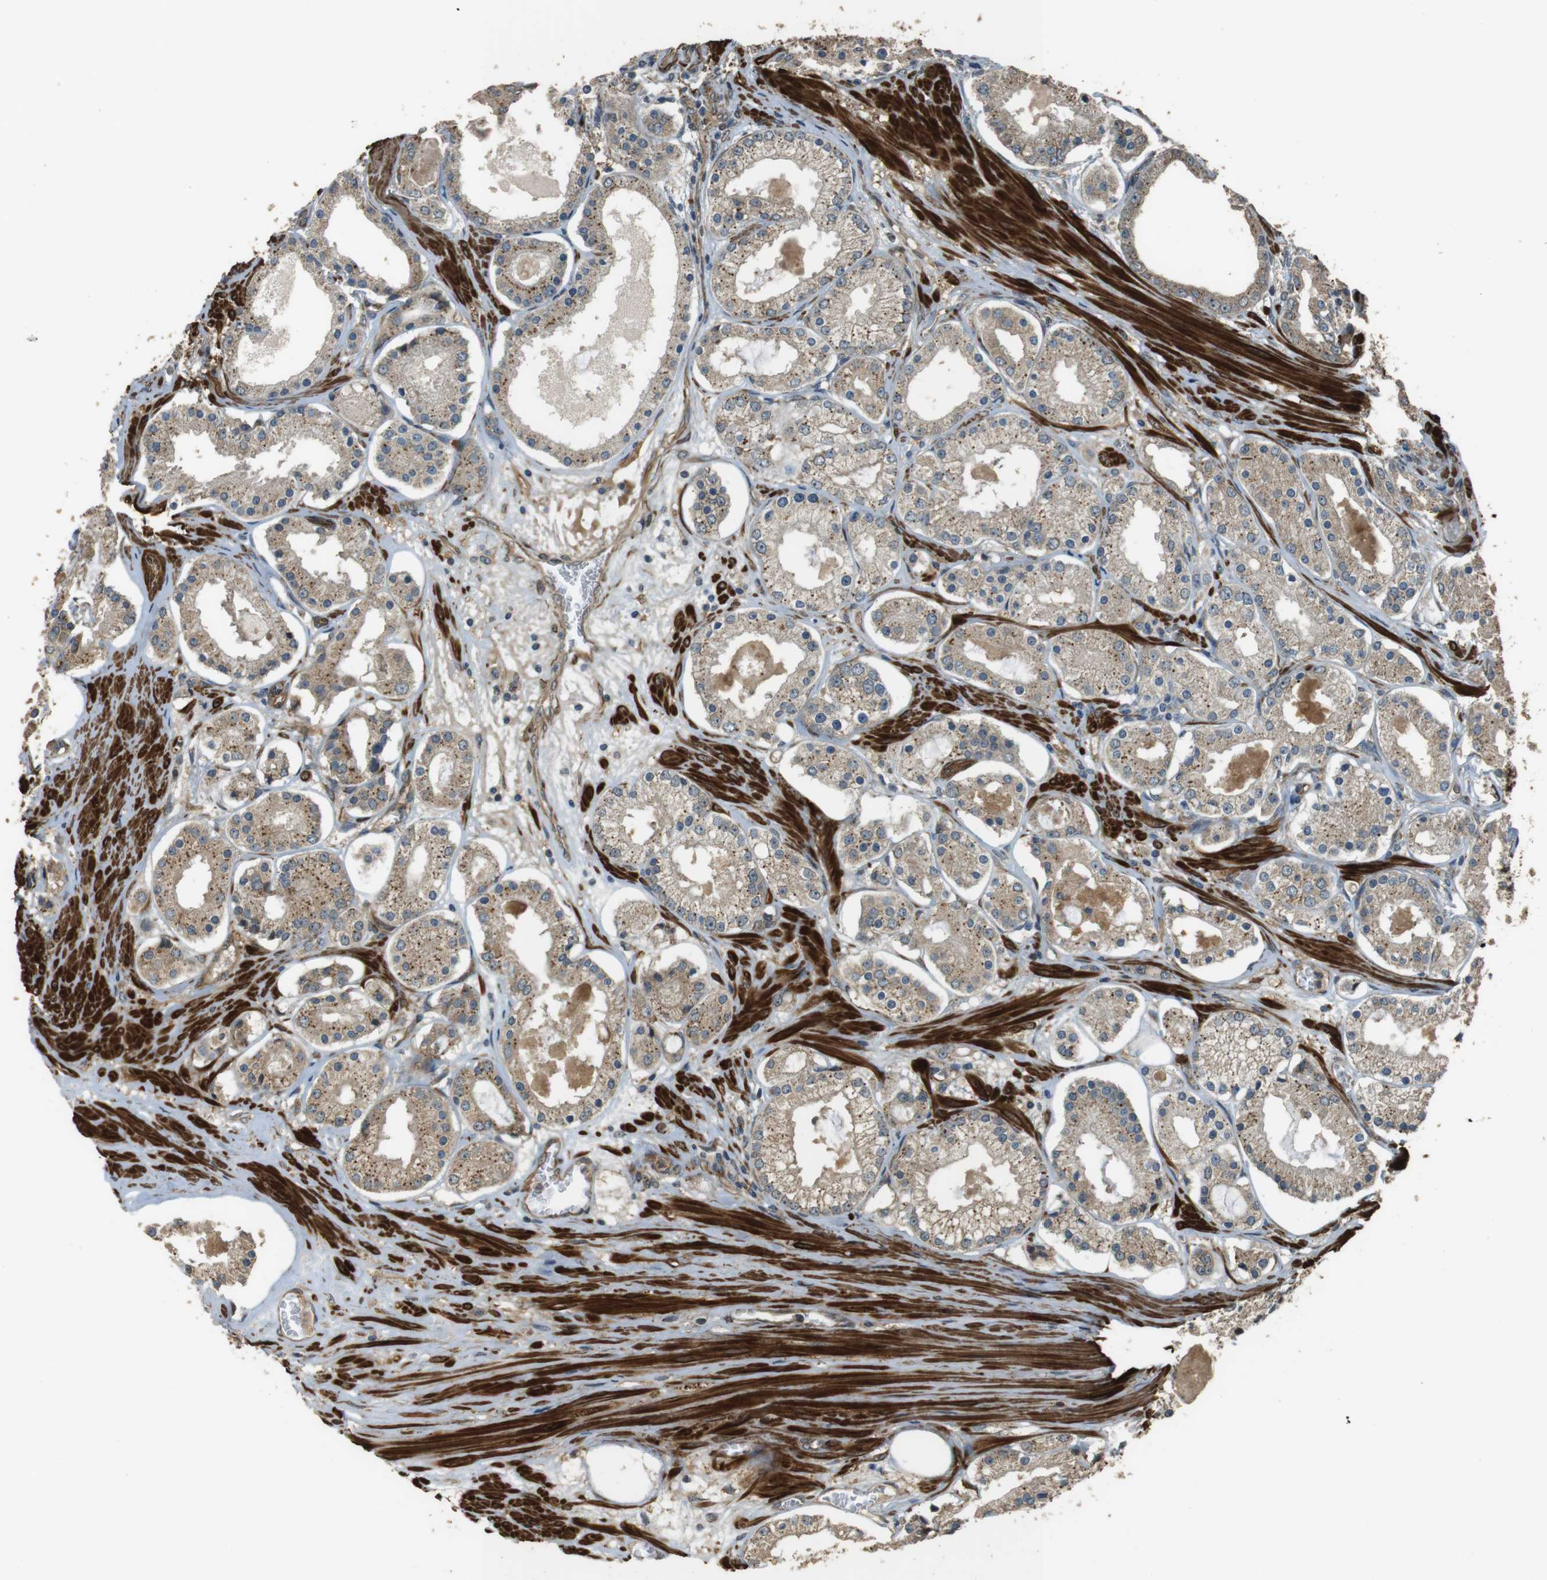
{"staining": {"intensity": "weak", "quantity": ">75%", "location": "cytoplasmic/membranous"}, "tissue": "prostate cancer", "cell_type": "Tumor cells", "image_type": "cancer", "snomed": [{"axis": "morphology", "description": "Adenocarcinoma, High grade"}, {"axis": "topography", "description": "Prostate"}], "caption": "There is low levels of weak cytoplasmic/membranous expression in tumor cells of prostate cancer, as demonstrated by immunohistochemical staining (brown color).", "gene": "MSRB3", "patient": {"sex": "male", "age": 66}}